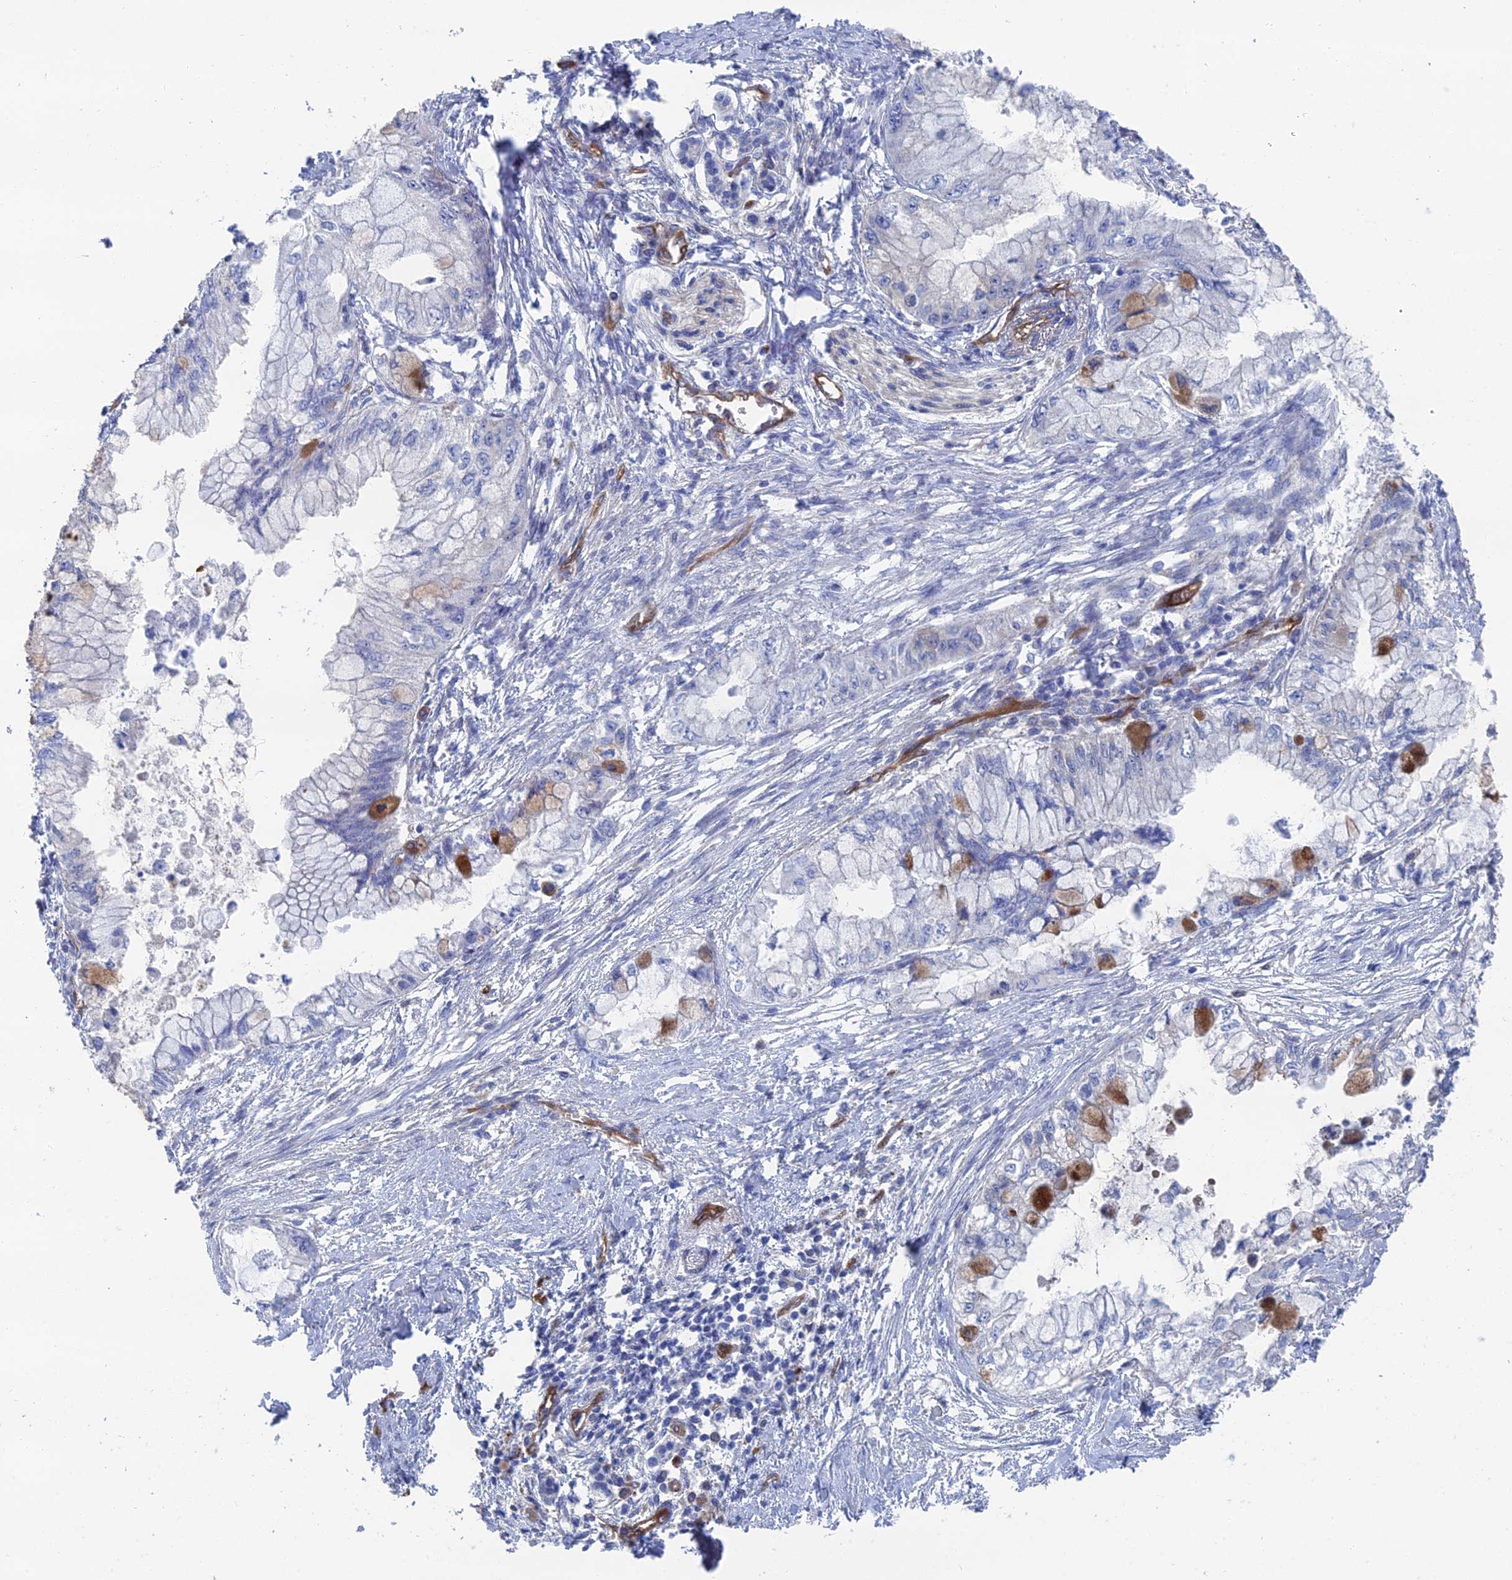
{"staining": {"intensity": "negative", "quantity": "none", "location": "none"}, "tissue": "pancreatic cancer", "cell_type": "Tumor cells", "image_type": "cancer", "snomed": [{"axis": "morphology", "description": "Adenocarcinoma, NOS"}, {"axis": "topography", "description": "Pancreas"}], "caption": "IHC of human pancreatic cancer (adenocarcinoma) displays no expression in tumor cells.", "gene": "ARAP3", "patient": {"sex": "male", "age": 48}}